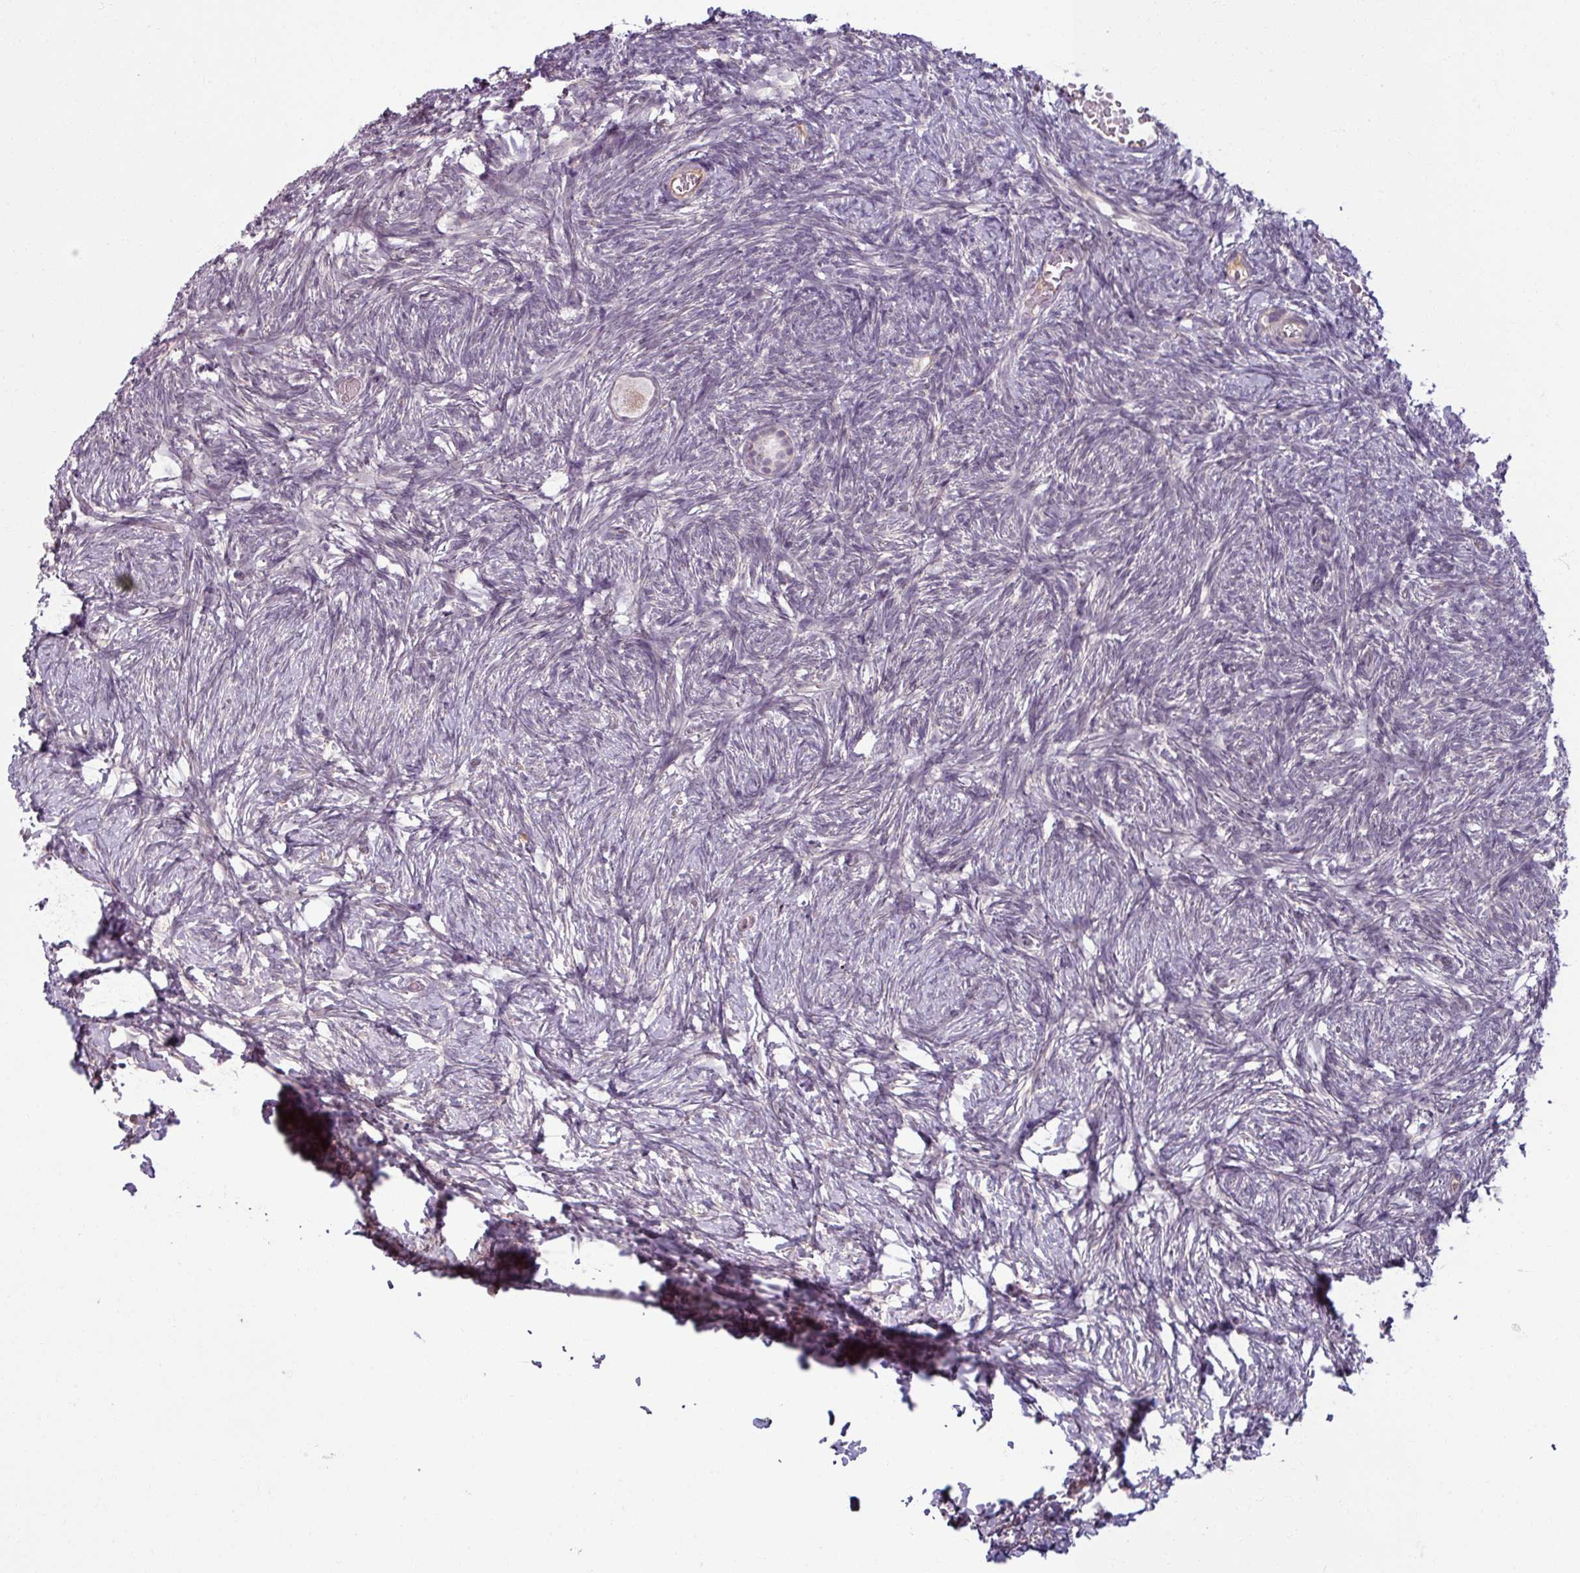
{"staining": {"intensity": "negative", "quantity": "none", "location": "none"}, "tissue": "ovary", "cell_type": "Follicle cells", "image_type": "normal", "snomed": [{"axis": "morphology", "description": "Normal tissue, NOS"}, {"axis": "topography", "description": "Ovary"}], "caption": "Benign ovary was stained to show a protein in brown. There is no significant expression in follicle cells. Brightfield microscopy of immunohistochemistry (IHC) stained with DAB (3,3'-diaminobenzidine) (brown) and hematoxylin (blue), captured at high magnification.", "gene": "UVSSA", "patient": {"sex": "female", "age": 39}}